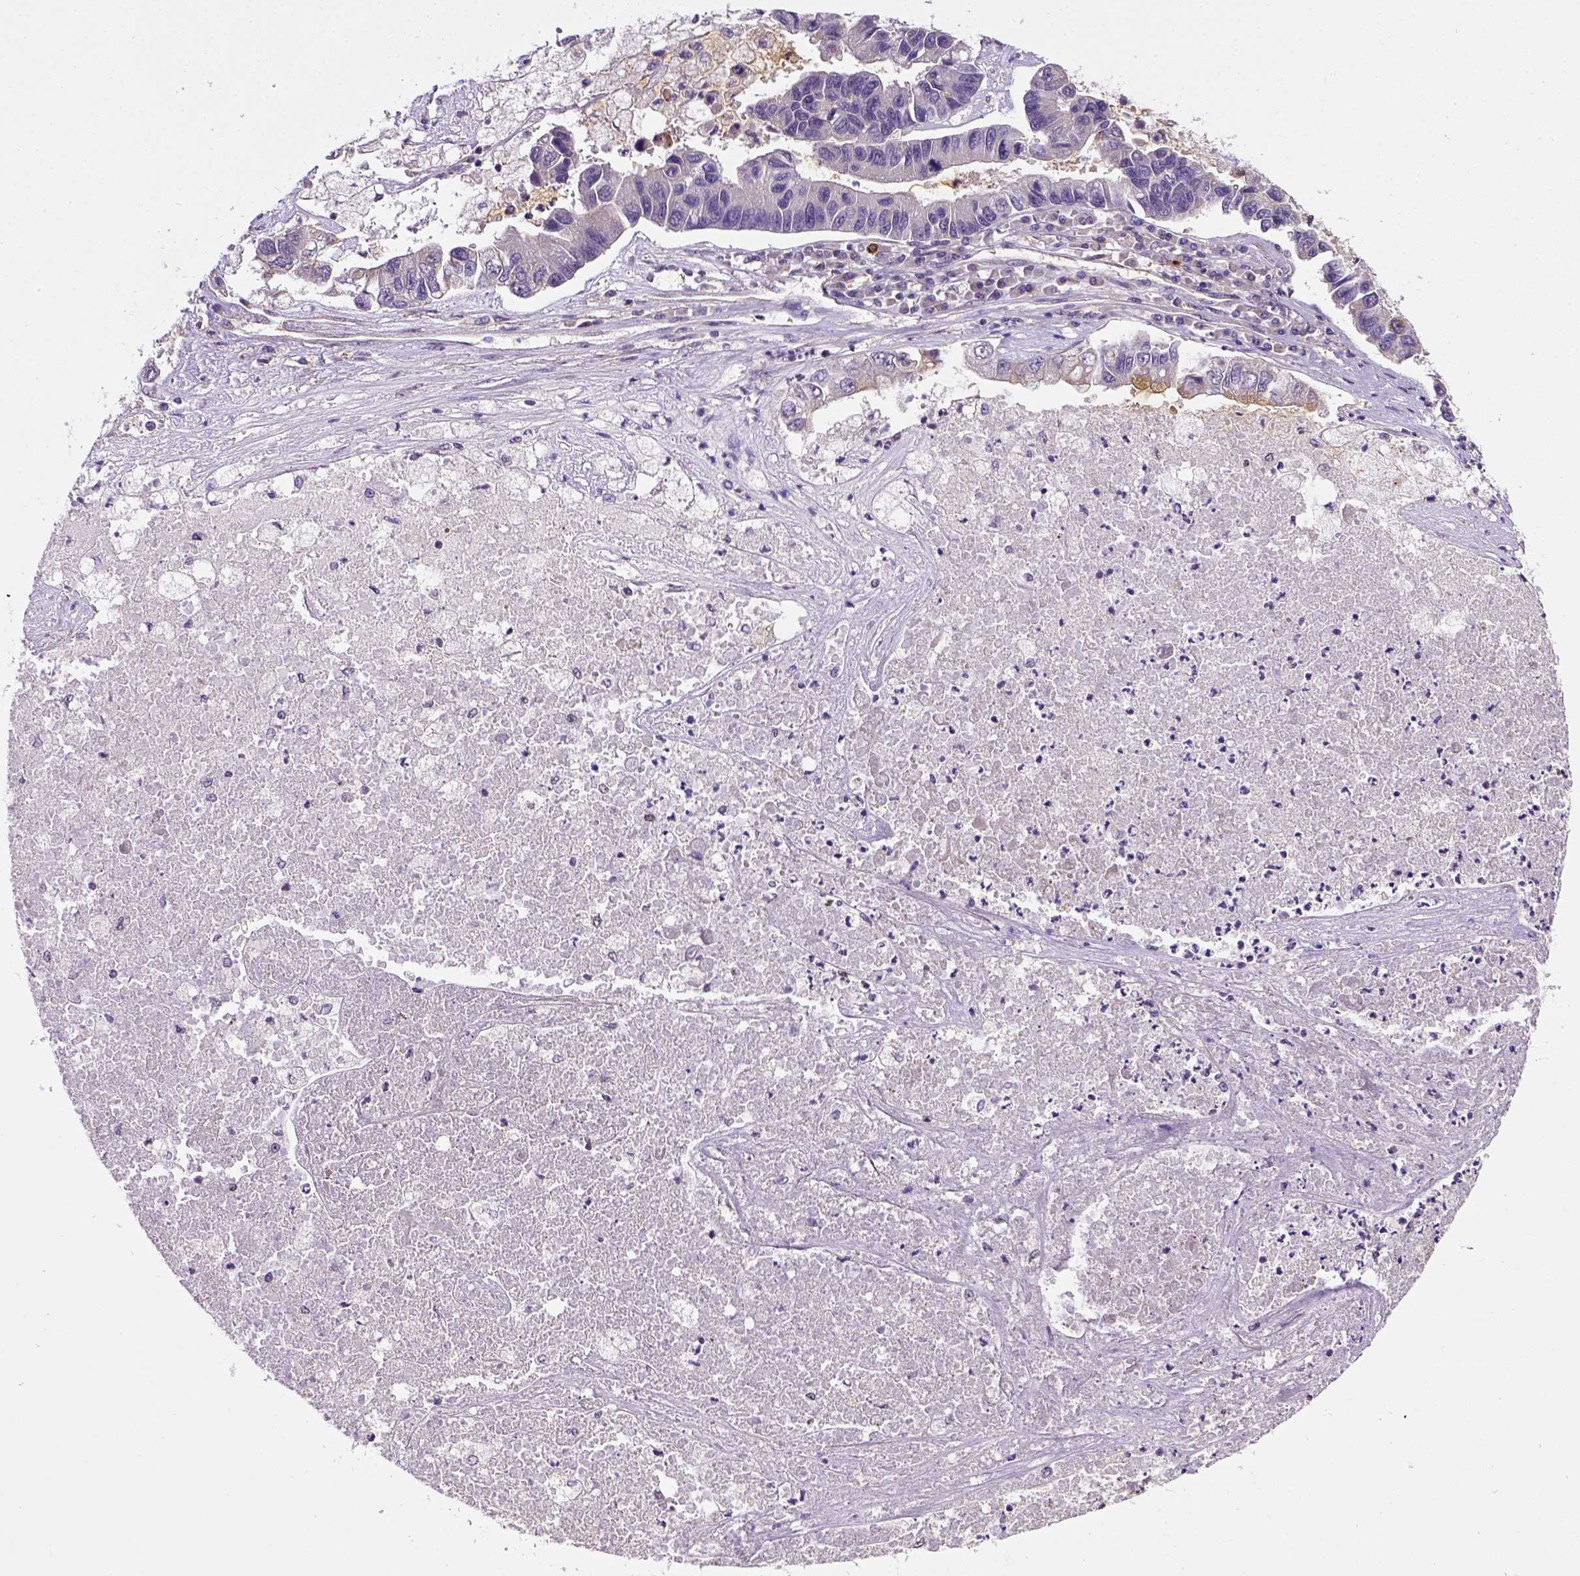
{"staining": {"intensity": "negative", "quantity": "none", "location": "none"}, "tissue": "lung cancer", "cell_type": "Tumor cells", "image_type": "cancer", "snomed": [{"axis": "morphology", "description": "Adenocarcinoma, NOS"}, {"axis": "topography", "description": "Bronchus"}, {"axis": "topography", "description": "Lung"}], "caption": "Tumor cells show no significant expression in adenocarcinoma (lung). (DAB immunohistochemistry (IHC) with hematoxylin counter stain).", "gene": "MATK", "patient": {"sex": "female", "age": 51}}